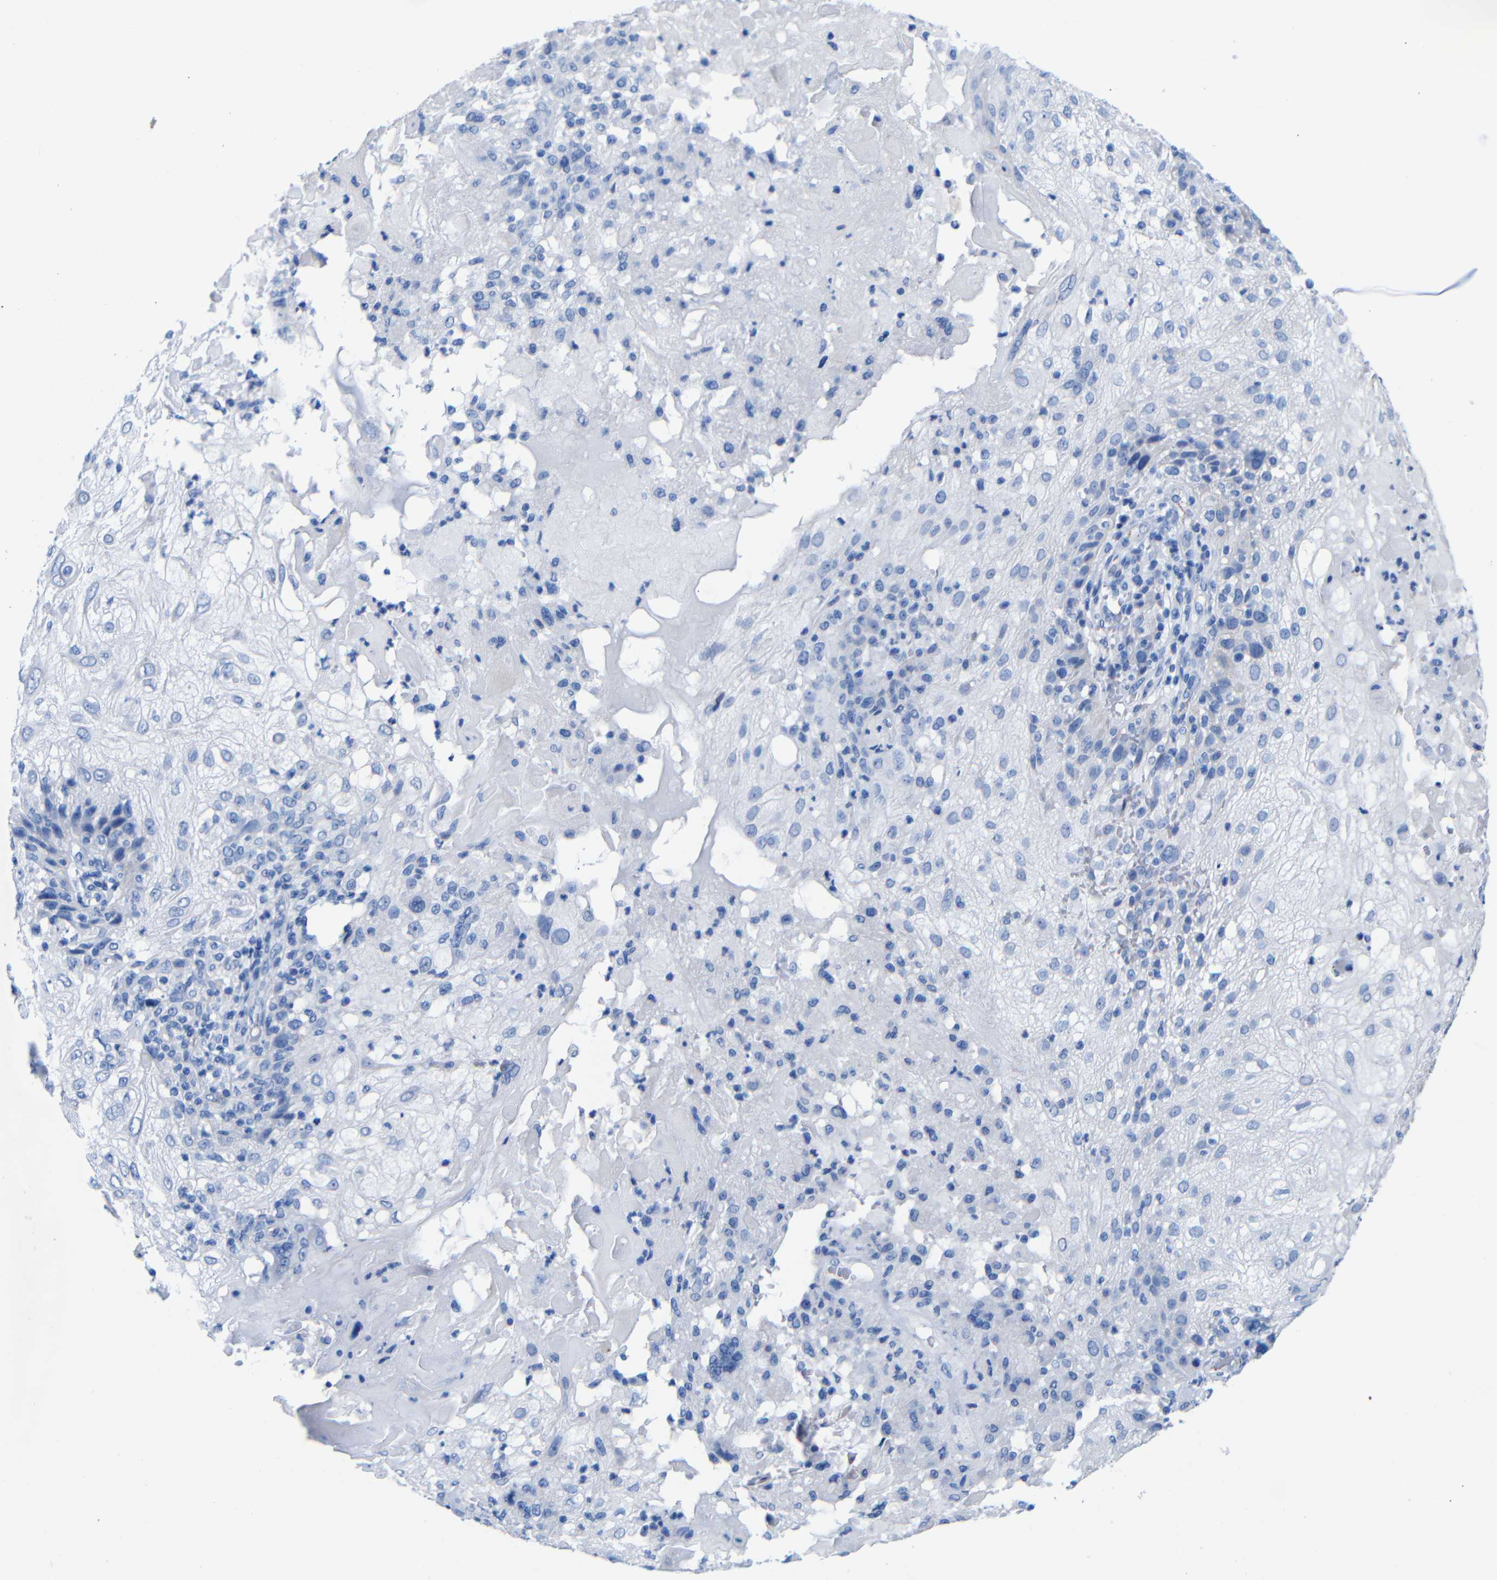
{"staining": {"intensity": "negative", "quantity": "none", "location": "none"}, "tissue": "skin cancer", "cell_type": "Tumor cells", "image_type": "cancer", "snomed": [{"axis": "morphology", "description": "Normal tissue, NOS"}, {"axis": "morphology", "description": "Squamous cell carcinoma, NOS"}, {"axis": "topography", "description": "Skin"}], "caption": "Tumor cells are negative for protein expression in human skin squamous cell carcinoma.", "gene": "CGNL1", "patient": {"sex": "female", "age": 83}}